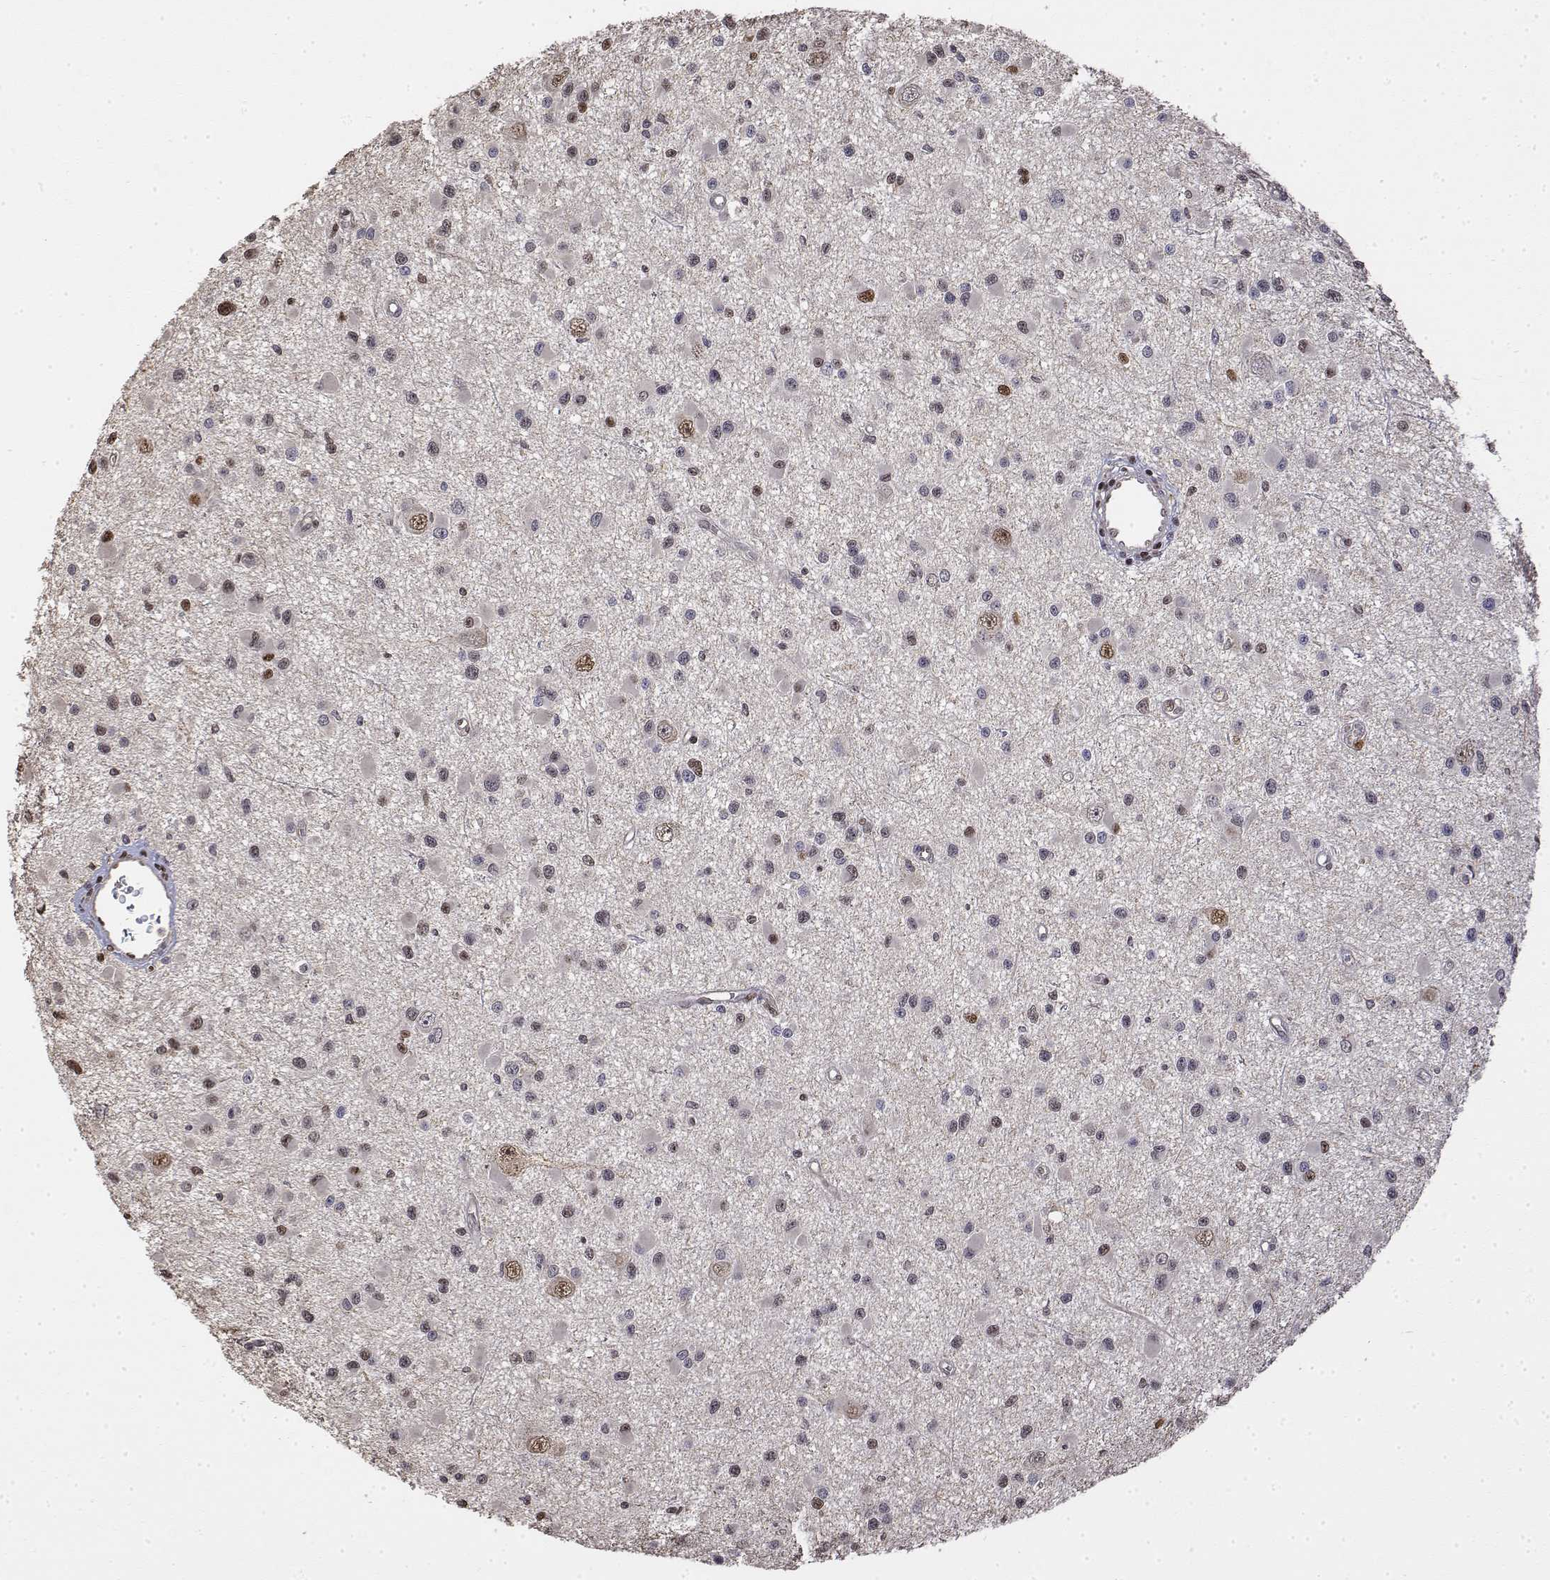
{"staining": {"intensity": "moderate", "quantity": "<25%", "location": "nuclear"}, "tissue": "glioma", "cell_type": "Tumor cells", "image_type": "cancer", "snomed": [{"axis": "morphology", "description": "Glioma, malignant, High grade"}, {"axis": "topography", "description": "Brain"}], "caption": "About <25% of tumor cells in glioma show moderate nuclear protein staining as visualized by brown immunohistochemical staining.", "gene": "TPI1", "patient": {"sex": "male", "age": 54}}